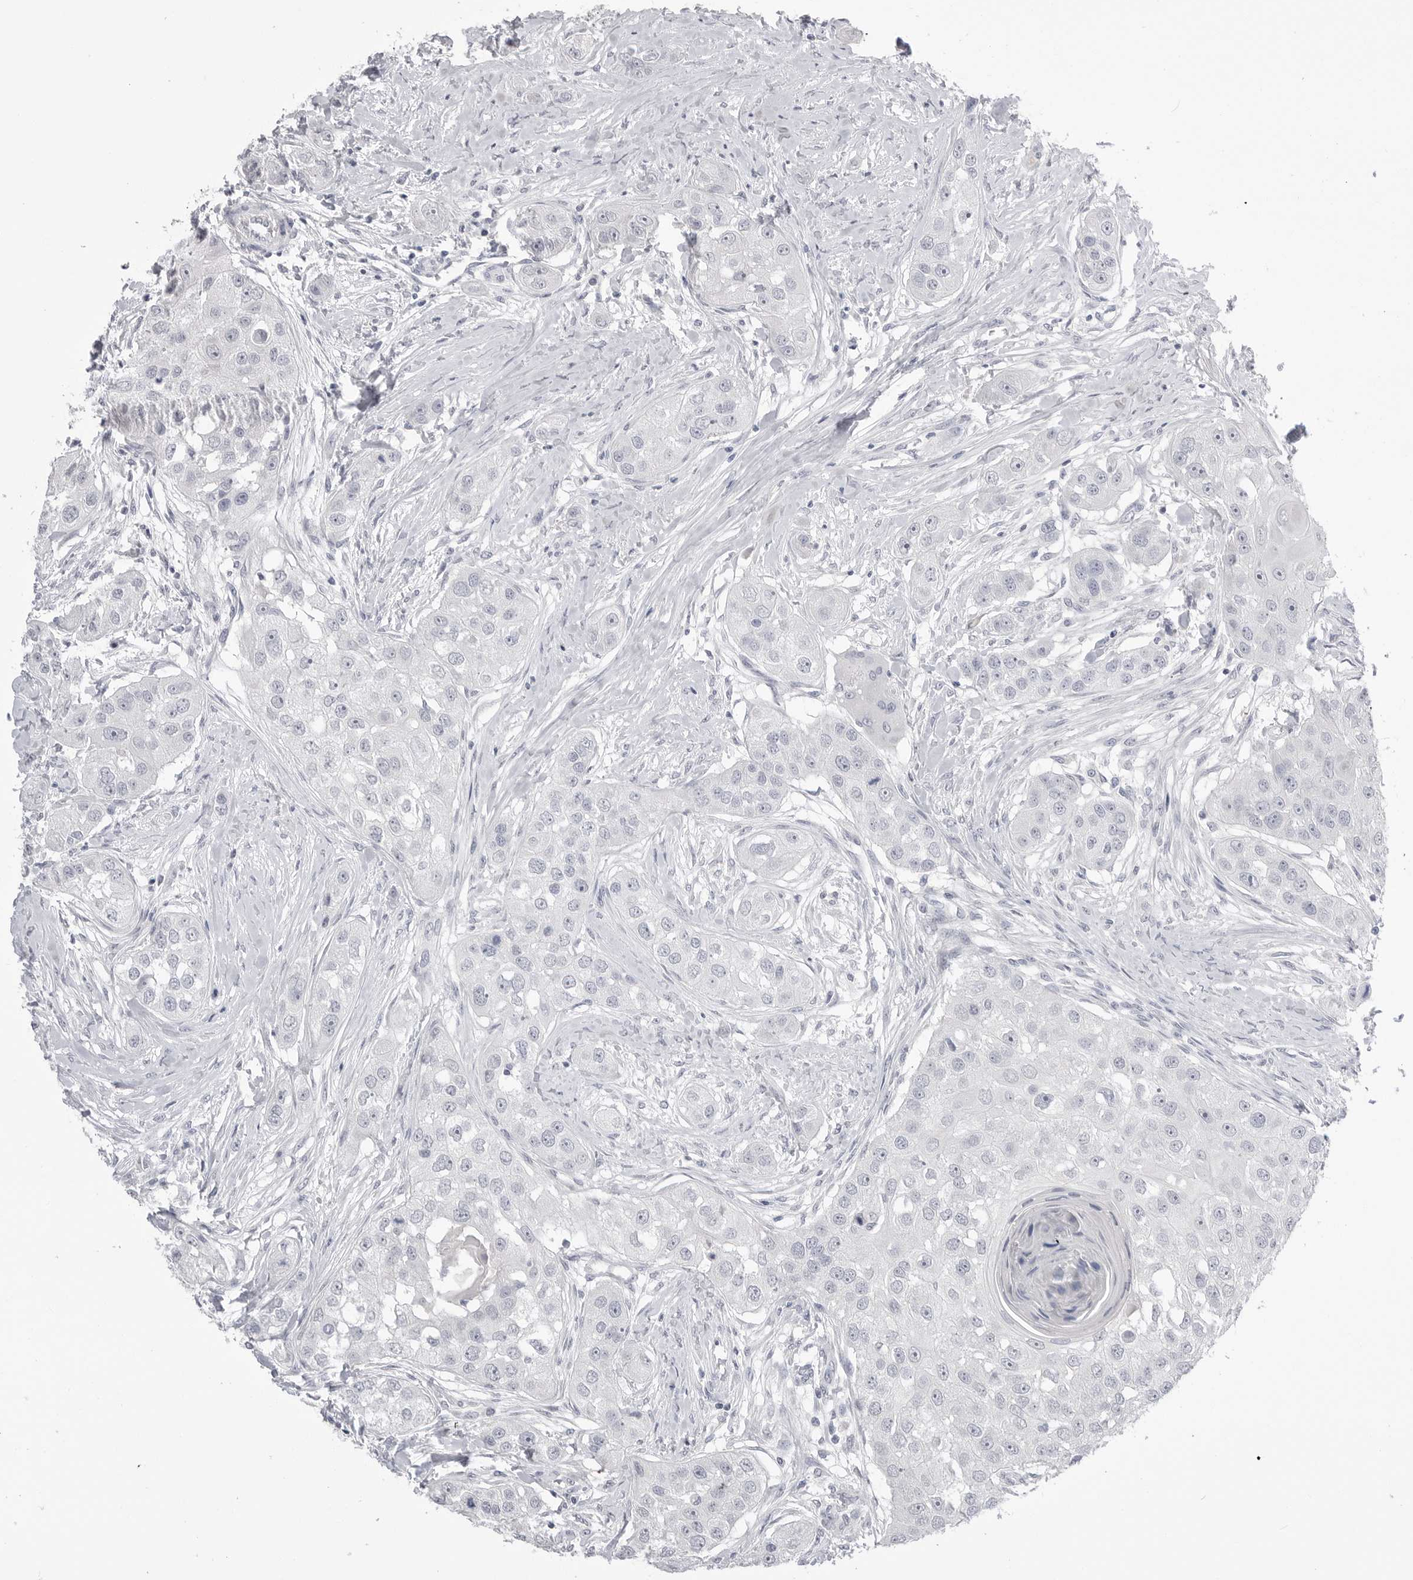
{"staining": {"intensity": "negative", "quantity": "none", "location": "none"}, "tissue": "head and neck cancer", "cell_type": "Tumor cells", "image_type": "cancer", "snomed": [{"axis": "morphology", "description": "Normal tissue, NOS"}, {"axis": "morphology", "description": "Squamous cell carcinoma, NOS"}, {"axis": "topography", "description": "Skeletal muscle"}, {"axis": "topography", "description": "Head-Neck"}], "caption": "Immunohistochemistry image of squamous cell carcinoma (head and neck) stained for a protein (brown), which exhibits no positivity in tumor cells. (Immunohistochemistry (ihc), brightfield microscopy, high magnification).", "gene": "CPB1", "patient": {"sex": "male", "age": 51}}